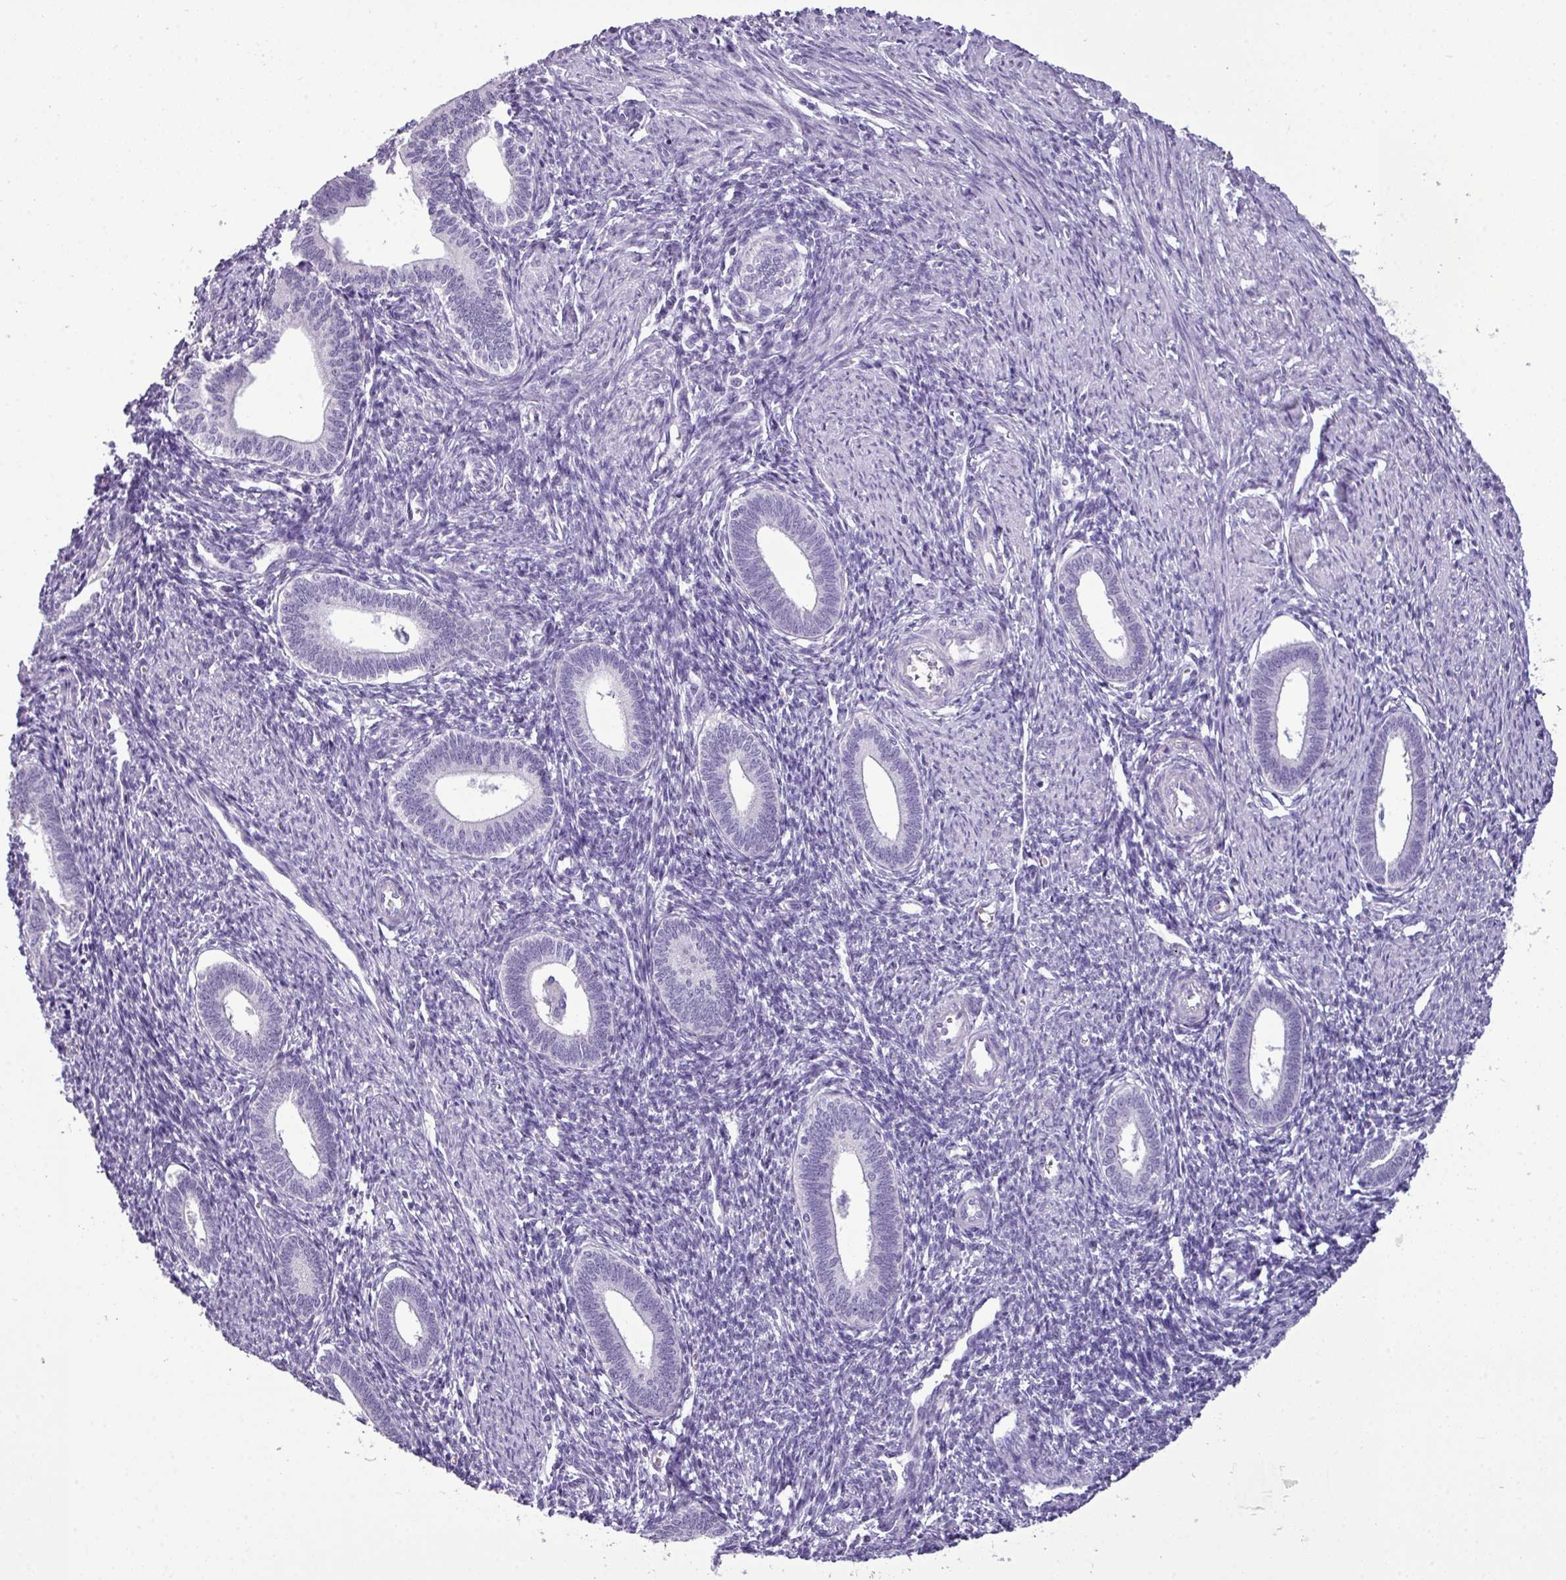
{"staining": {"intensity": "negative", "quantity": "none", "location": "none"}, "tissue": "endometrium", "cell_type": "Cells in endometrial stroma", "image_type": "normal", "snomed": [{"axis": "morphology", "description": "Normal tissue, NOS"}, {"axis": "topography", "description": "Endometrium"}], "caption": "Immunohistochemistry (IHC) histopathology image of normal endometrium: human endometrium stained with DAB shows no significant protein positivity in cells in endometrial stroma. Nuclei are stained in blue.", "gene": "TMEM91", "patient": {"sex": "female", "age": 41}}